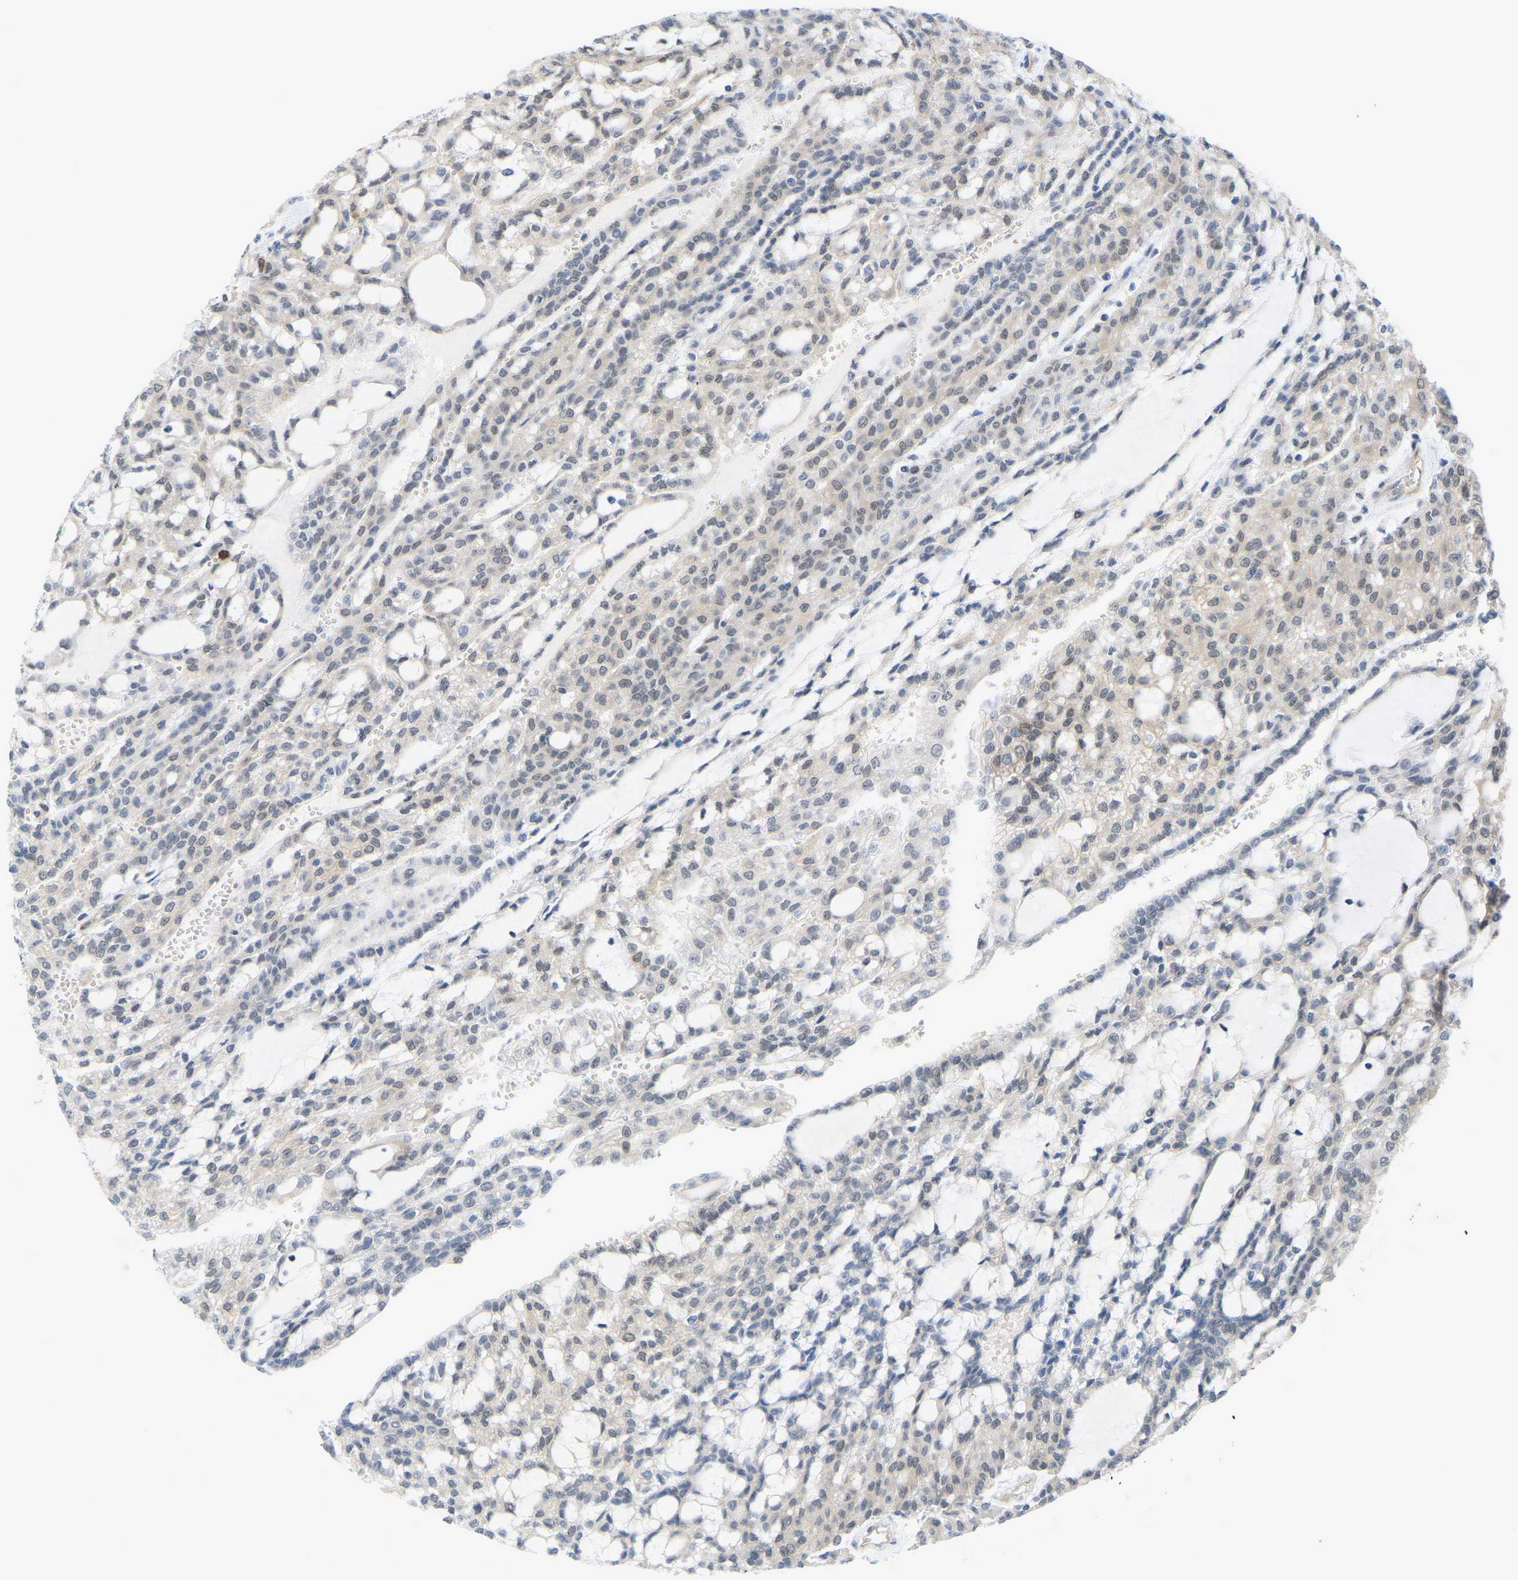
{"staining": {"intensity": "weak", "quantity": "<25%", "location": "nuclear"}, "tissue": "renal cancer", "cell_type": "Tumor cells", "image_type": "cancer", "snomed": [{"axis": "morphology", "description": "Adenocarcinoma, NOS"}, {"axis": "topography", "description": "Kidney"}], "caption": "The micrograph demonstrates no staining of tumor cells in renal adenocarcinoma.", "gene": "SERPINB5", "patient": {"sex": "male", "age": 63}}